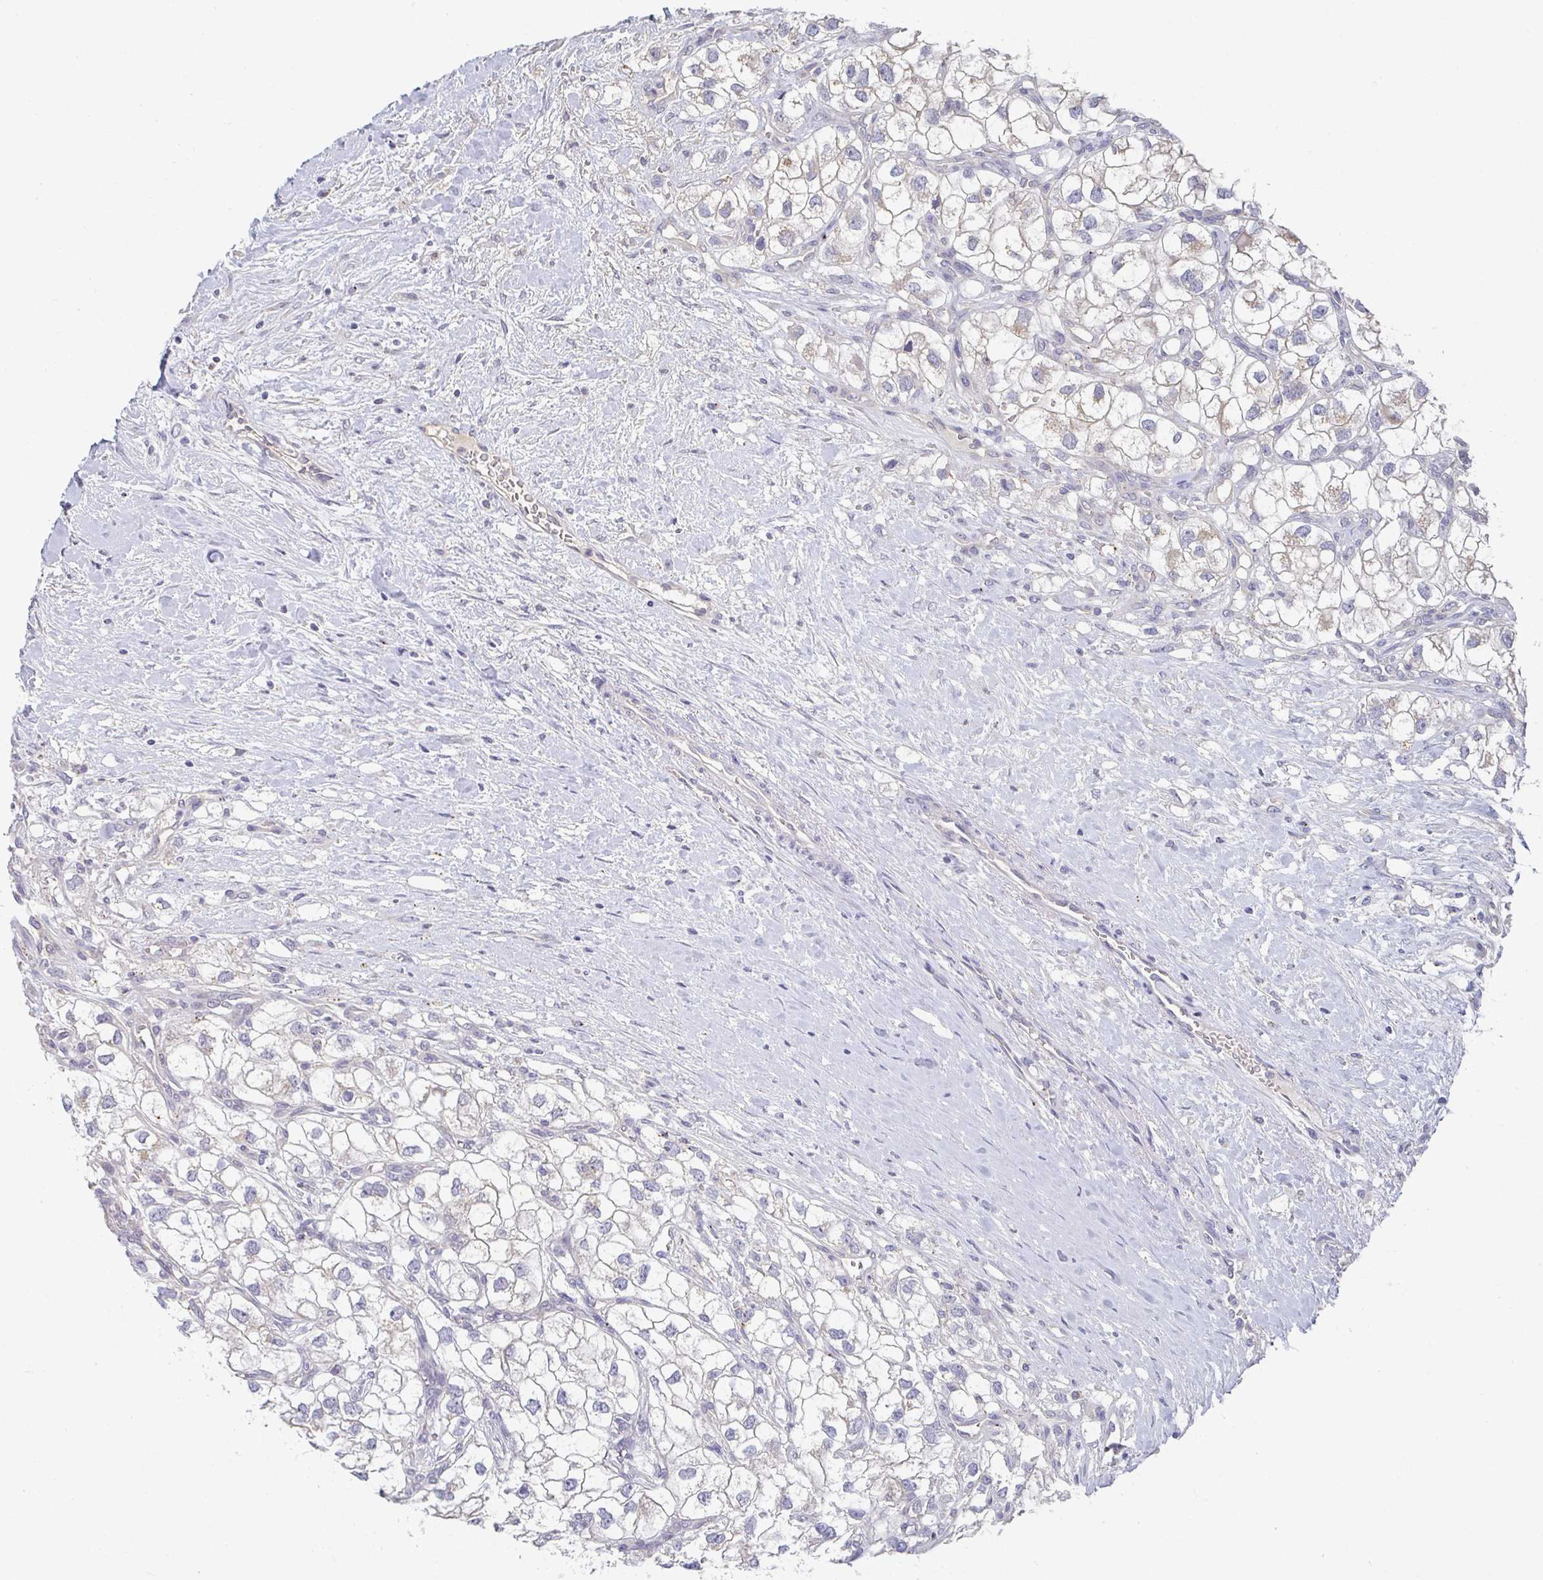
{"staining": {"intensity": "weak", "quantity": "<25%", "location": "cytoplasmic/membranous"}, "tissue": "renal cancer", "cell_type": "Tumor cells", "image_type": "cancer", "snomed": [{"axis": "morphology", "description": "Adenocarcinoma, NOS"}, {"axis": "topography", "description": "Kidney"}], "caption": "This is an immunohistochemistry (IHC) micrograph of human renal cancer. There is no positivity in tumor cells.", "gene": "CHMP5", "patient": {"sex": "male", "age": 59}}